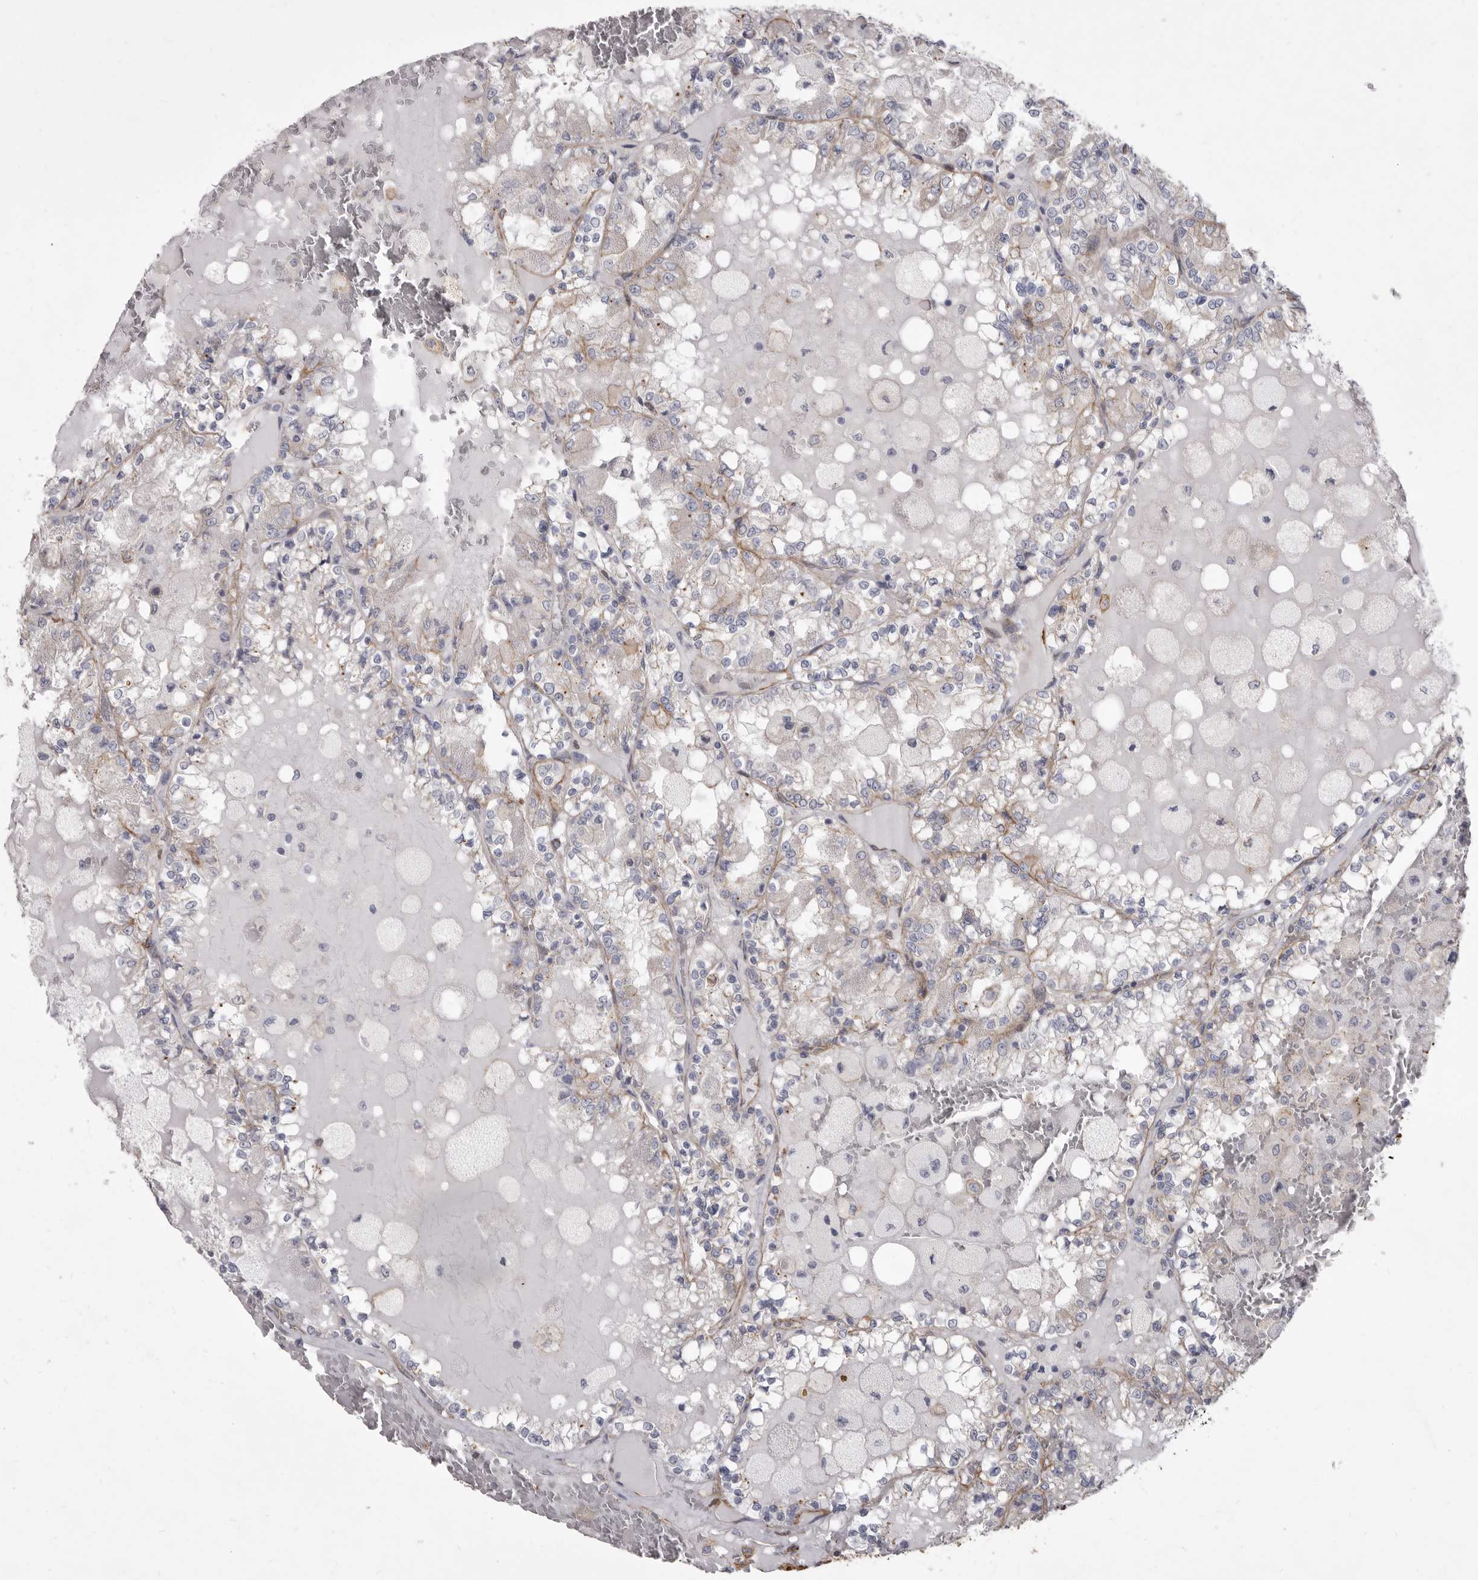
{"staining": {"intensity": "negative", "quantity": "none", "location": "none"}, "tissue": "renal cancer", "cell_type": "Tumor cells", "image_type": "cancer", "snomed": [{"axis": "morphology", "description": "Adenocarcinoma, NOS"}, {"axis": "topography", "description": "Kidney"}], "caption": "Micrograph shows no protein staining in tumor cells of adenocarcinoma (renal) tissue. (Brightfield microscopy of DAB (3,3'-diaminobenzidine) immunohistochemistry at high magnification).", "gene": "P2RX6", "patient": {"sex": "female", "age": 56}}